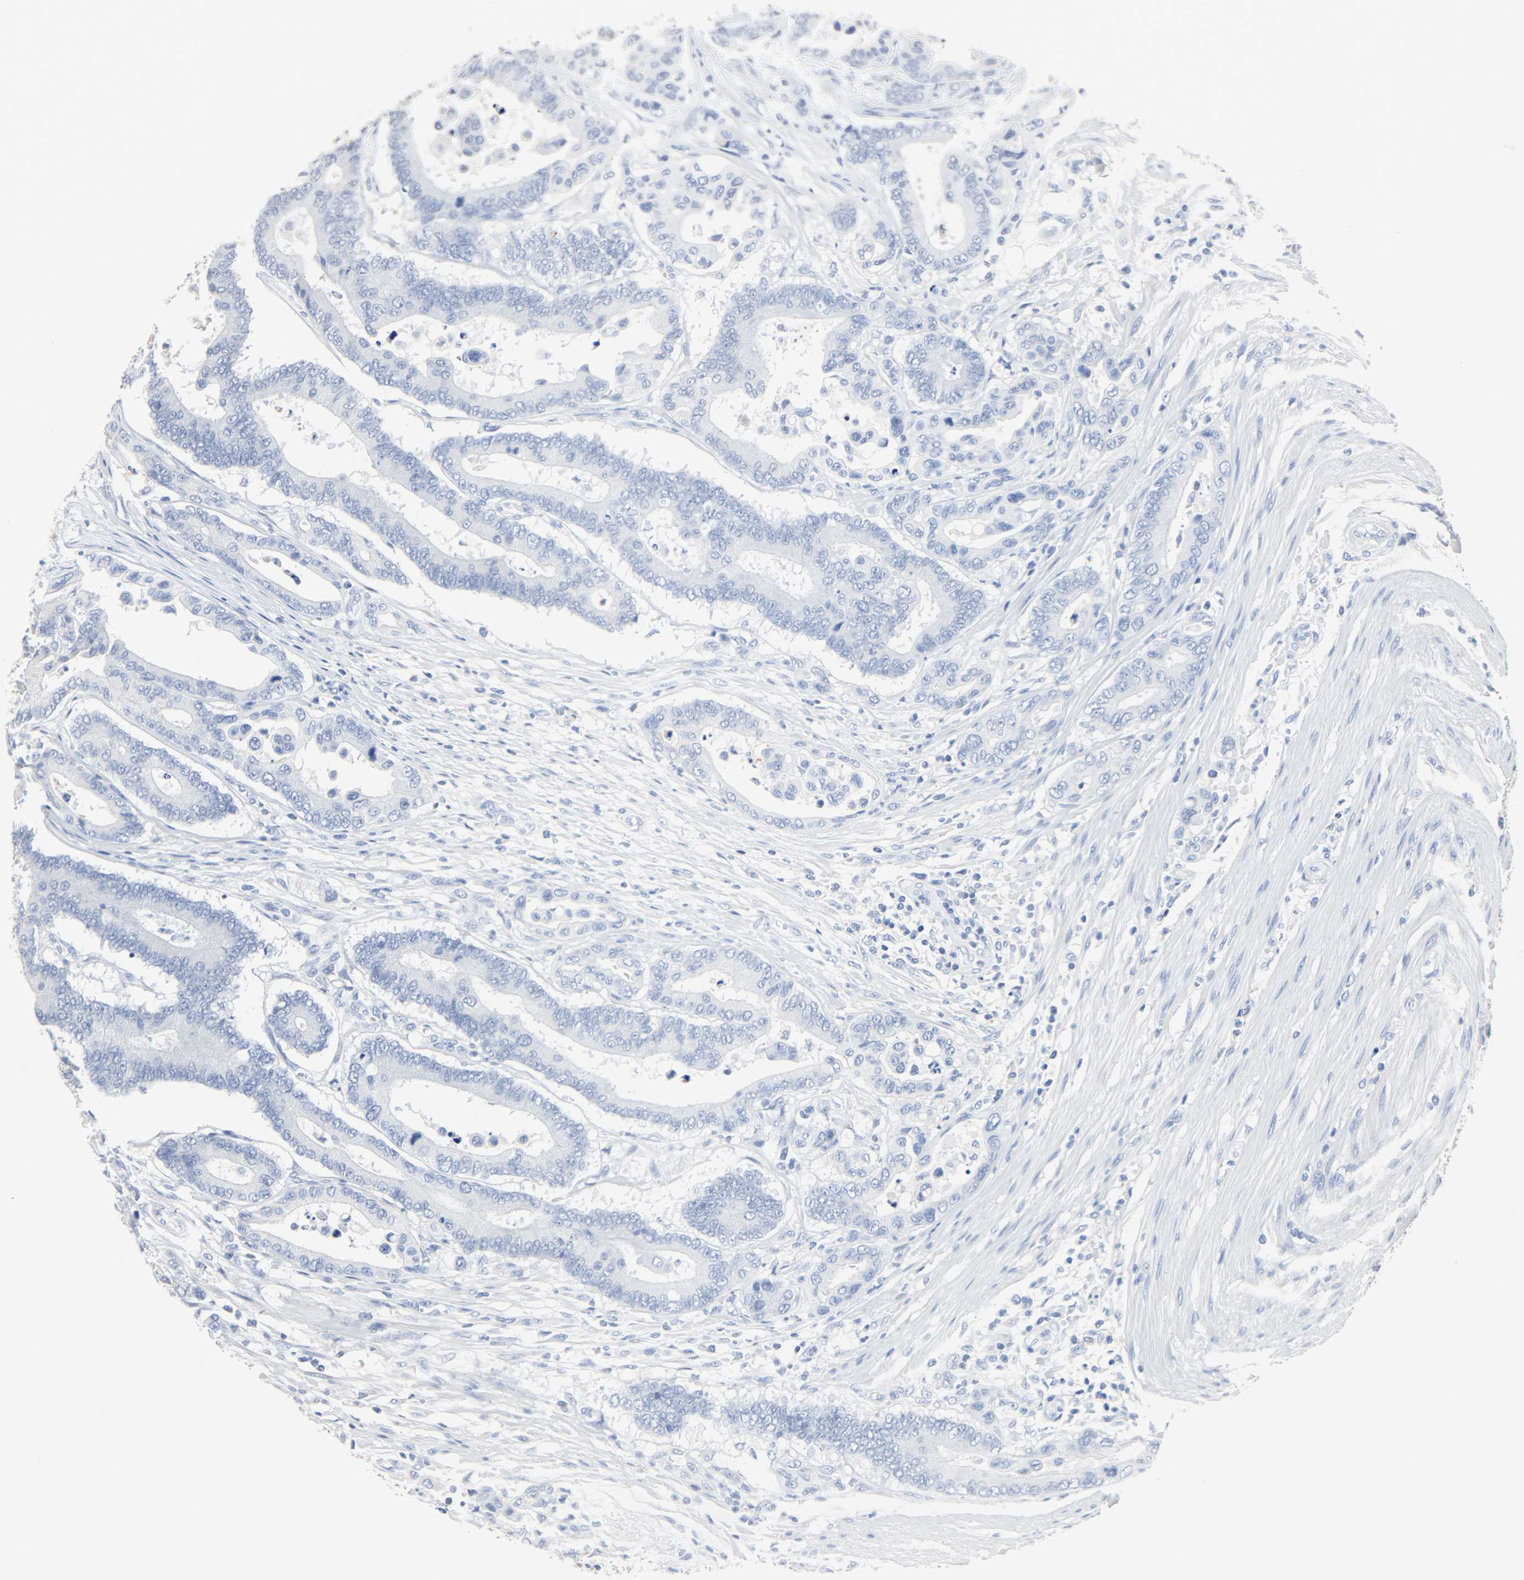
{"staining": {"intensity": "negative", "quantity": "none", "location": "none"}, "tissue": "colorectal cancer", "cell_type": "Tumor cells", "image_type": "cancer", "snomed": [{"axis": "morphology", "description": "Normal tissue, NOS"}, {"axis": "morphology", "description": "Adenocarcinoma, NOS"}, {"axis": "topography", "description": "Colon"}], "caption": "Tumor cells are negative for protein expression in human colorectal adenocarcinoma.", "gene": "CRP", "patient": {"sex": "male", "age": 82}}